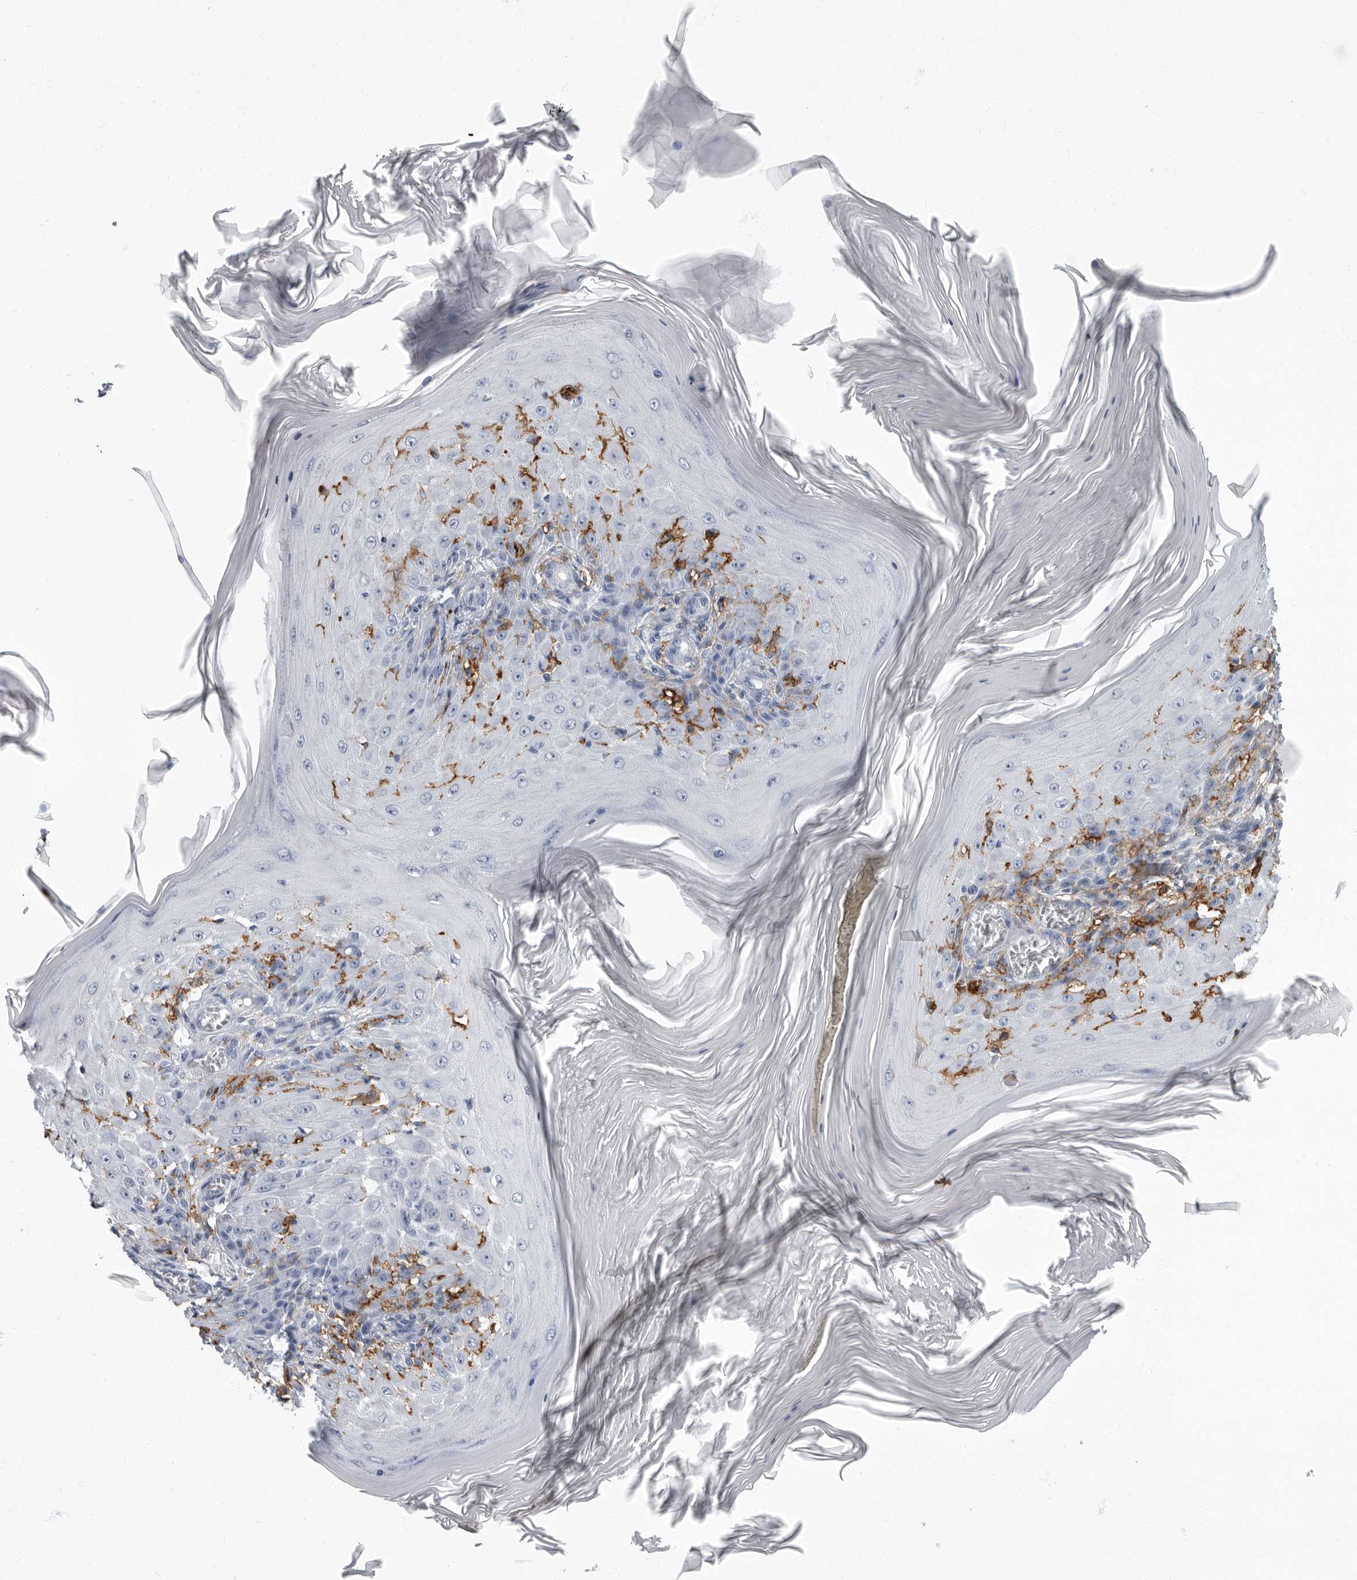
{"staining": {"intensity": "negative", "quantity": "none", "location": "none"}, "tissue": "skin cancer", "cell_type": "Tumor cells", "image_type": "cancer", "snomed": [{"axis": "morphology", "description": "Squamous cell carcinoma, NOS"}, {"axis": "topography", "description": "Skin"}], "caption": "Immunohistochemistry image of human squamous cell carcinoma (skin) stained for a protein (brown), which exhibits no staining in tumor cells.", "gene": "FCER1G", "patient": {"sex": "female", "age": 73}}